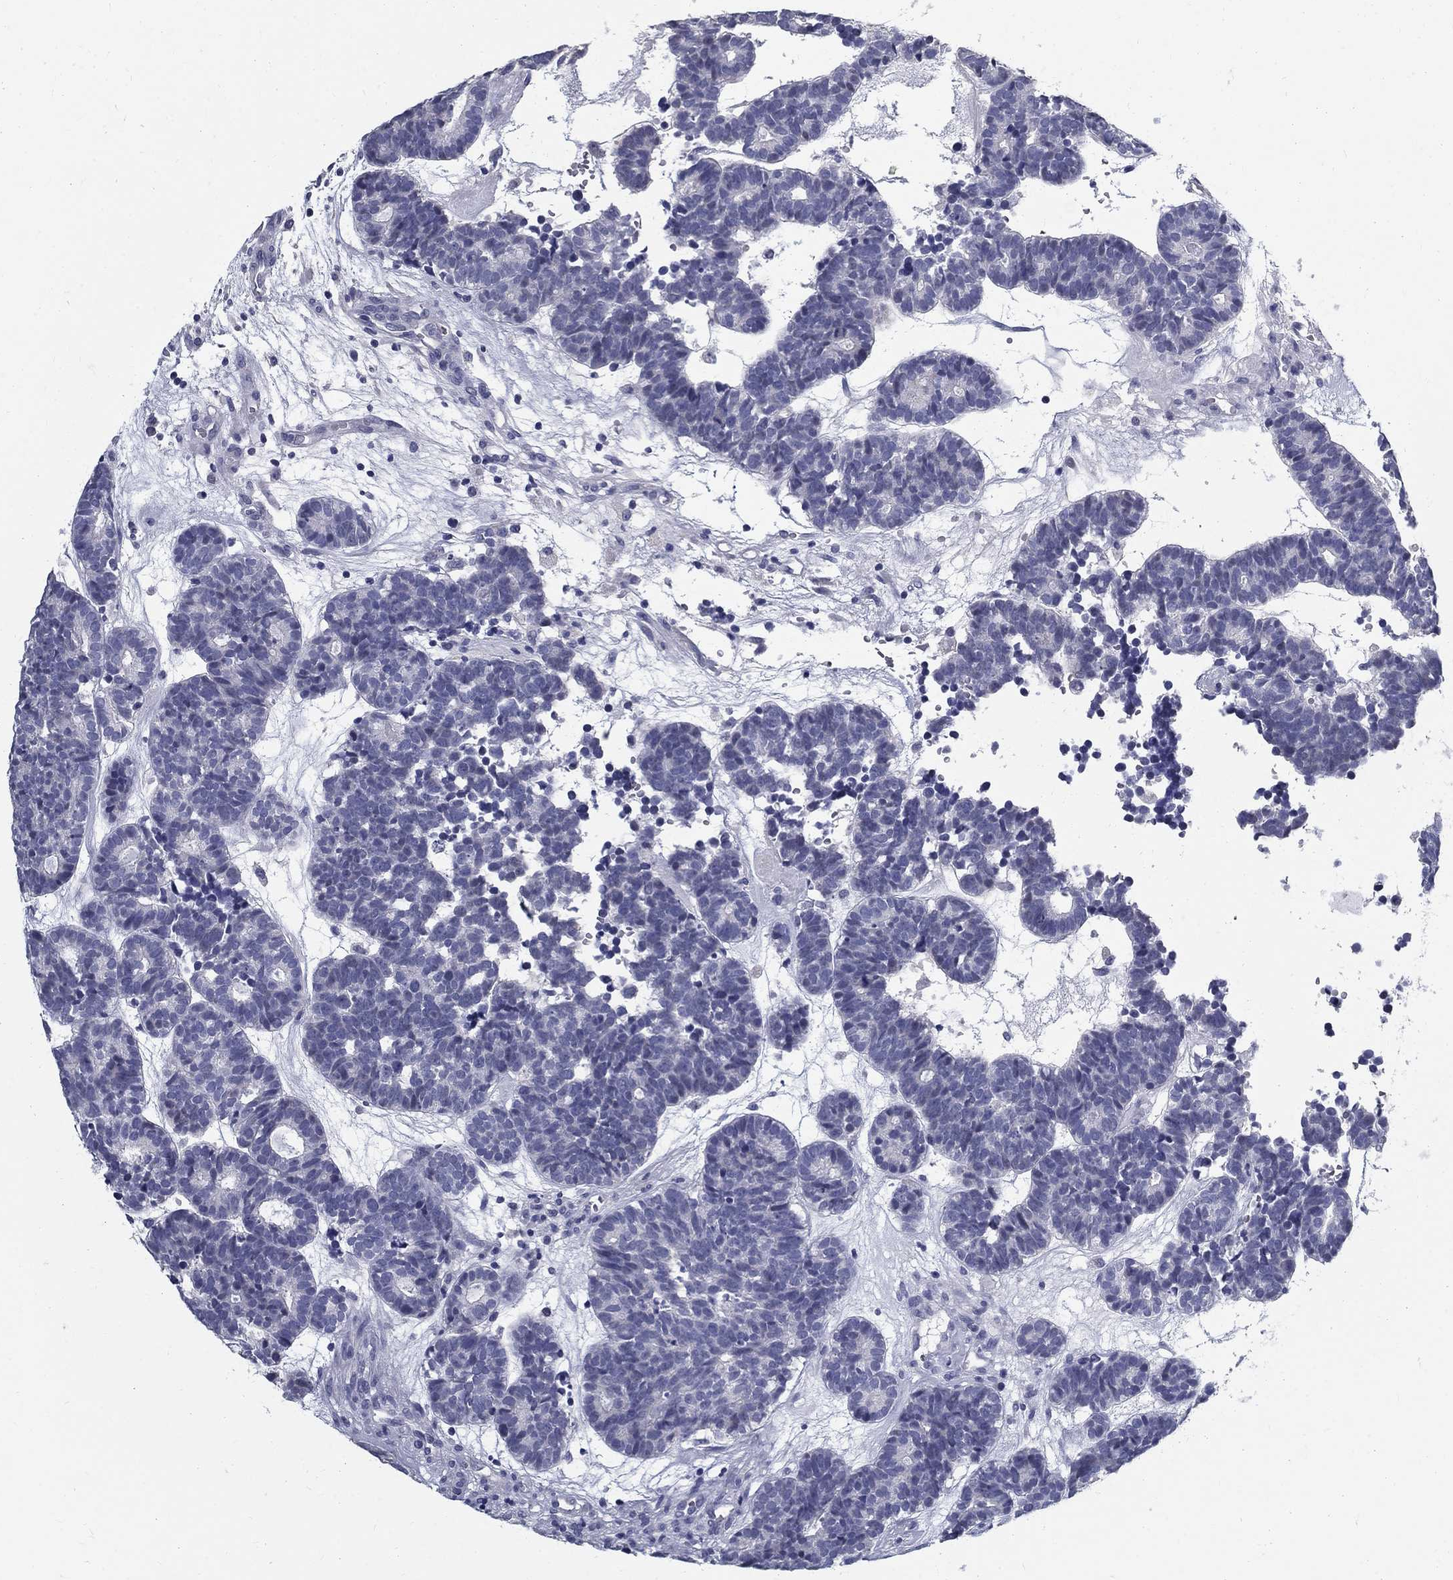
{"staining": {"intensity": "negative", "quantity": "none", "location": "none"}, "tissue": "head and neck cancer", "cell_type": "Tumor cells", "image_type": "cancer", "snomed": [{"axis": "morphology", "description": "Adenocarcinoma, NOS"}, {"axis": "topography", "description": "Head-Neck"}], "caption": "High magnification brightfield microscopy of adenocarcinoma (head and neck) stained with DAB (3,3'-diaminobenzidine) (brown) and counterstained with hematoxylin (blue): tumor cells show no significant staining. The staining was performed using DAB (3,3'-diaminobenzidine) to visualize the protein expression in brown, while the nuclei were stained in blue with hematoxylin (Magnification: 20x).", "gene": "TGM4", "patient": {"sex": "female", "age": 81}}